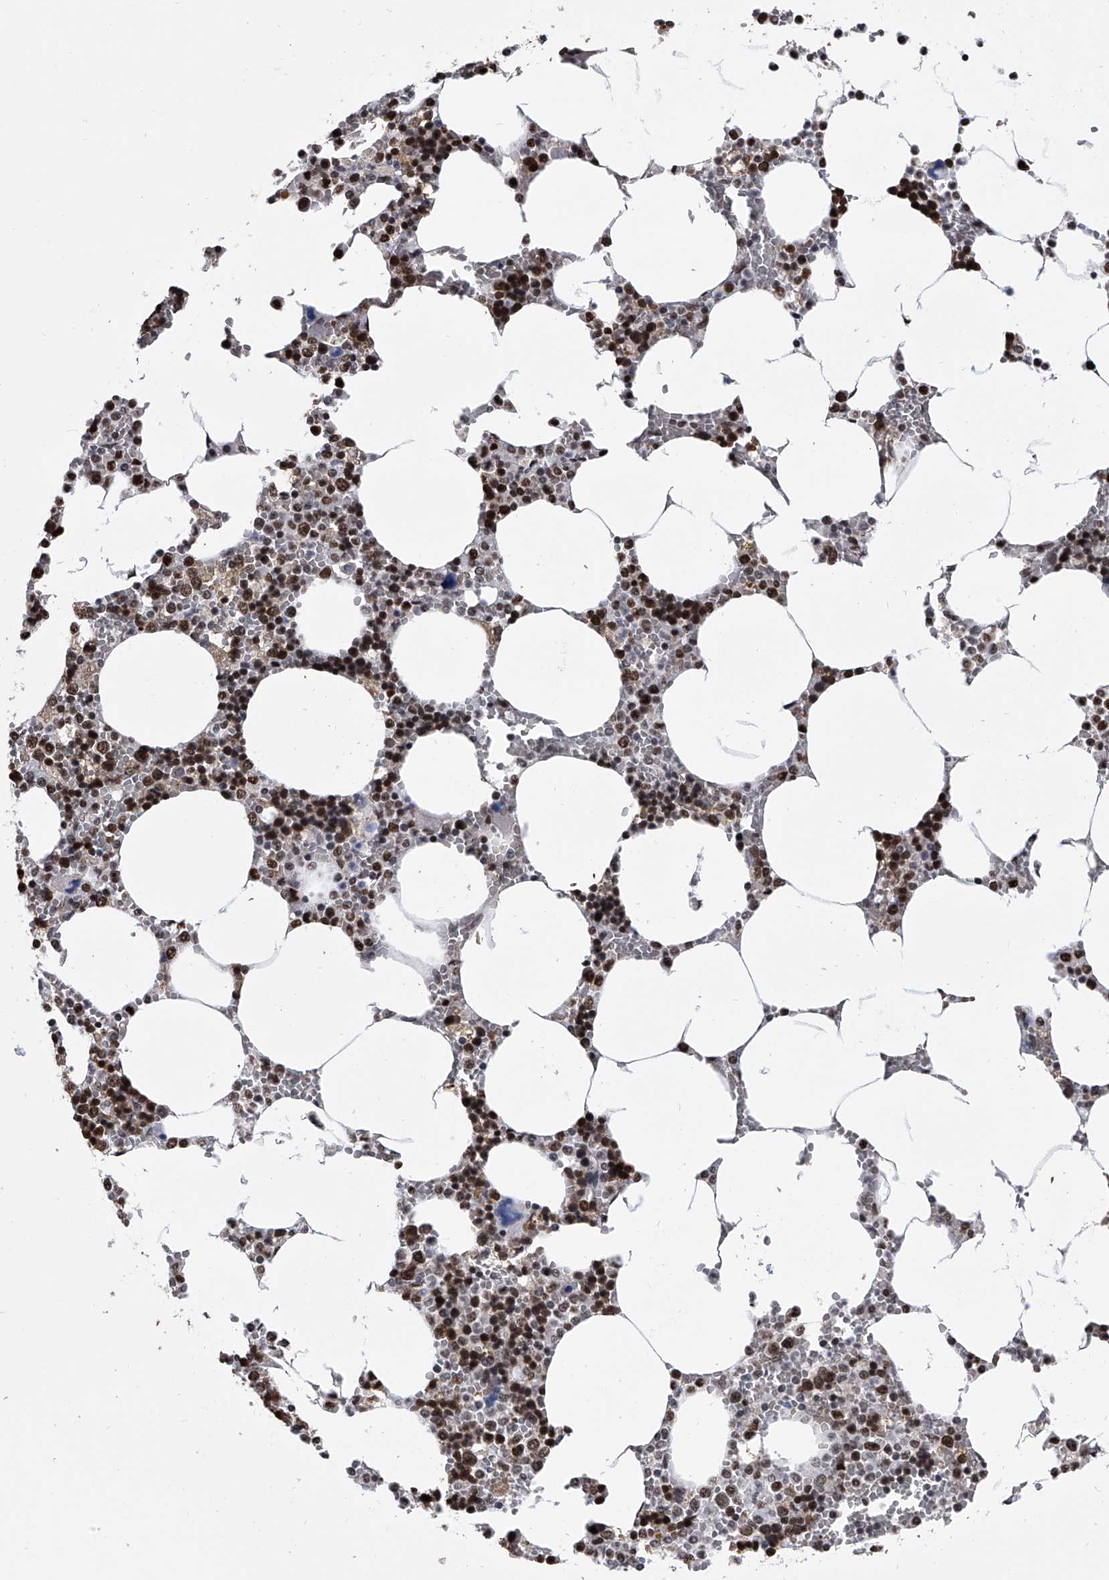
{"staining": {"intensity": "strong", "quantity": ">75%", "location": "nuclear"}, "tissue": "bone marrow", "cell_type": "Hematopoietic cells", "image_type": "normal", "snomed": [{"axis": "morphology", "description": "Normal tissue, NOS"}, {"axis": "topography", "description": "Bone marrow"}], "caption": "Bone marrow was stained to show a protein in brown. There is high levels of strong nuclear staining in approximately >75% of hematopoietic cells. The protein is stained brown, and the nuclei are stained in blue (DAB (3,3'-diaminobenzidine) IHC with brightfield microscopy, high magnification).", "gene": "SIM2", "patient": {"sex": "male", "age": 70}}